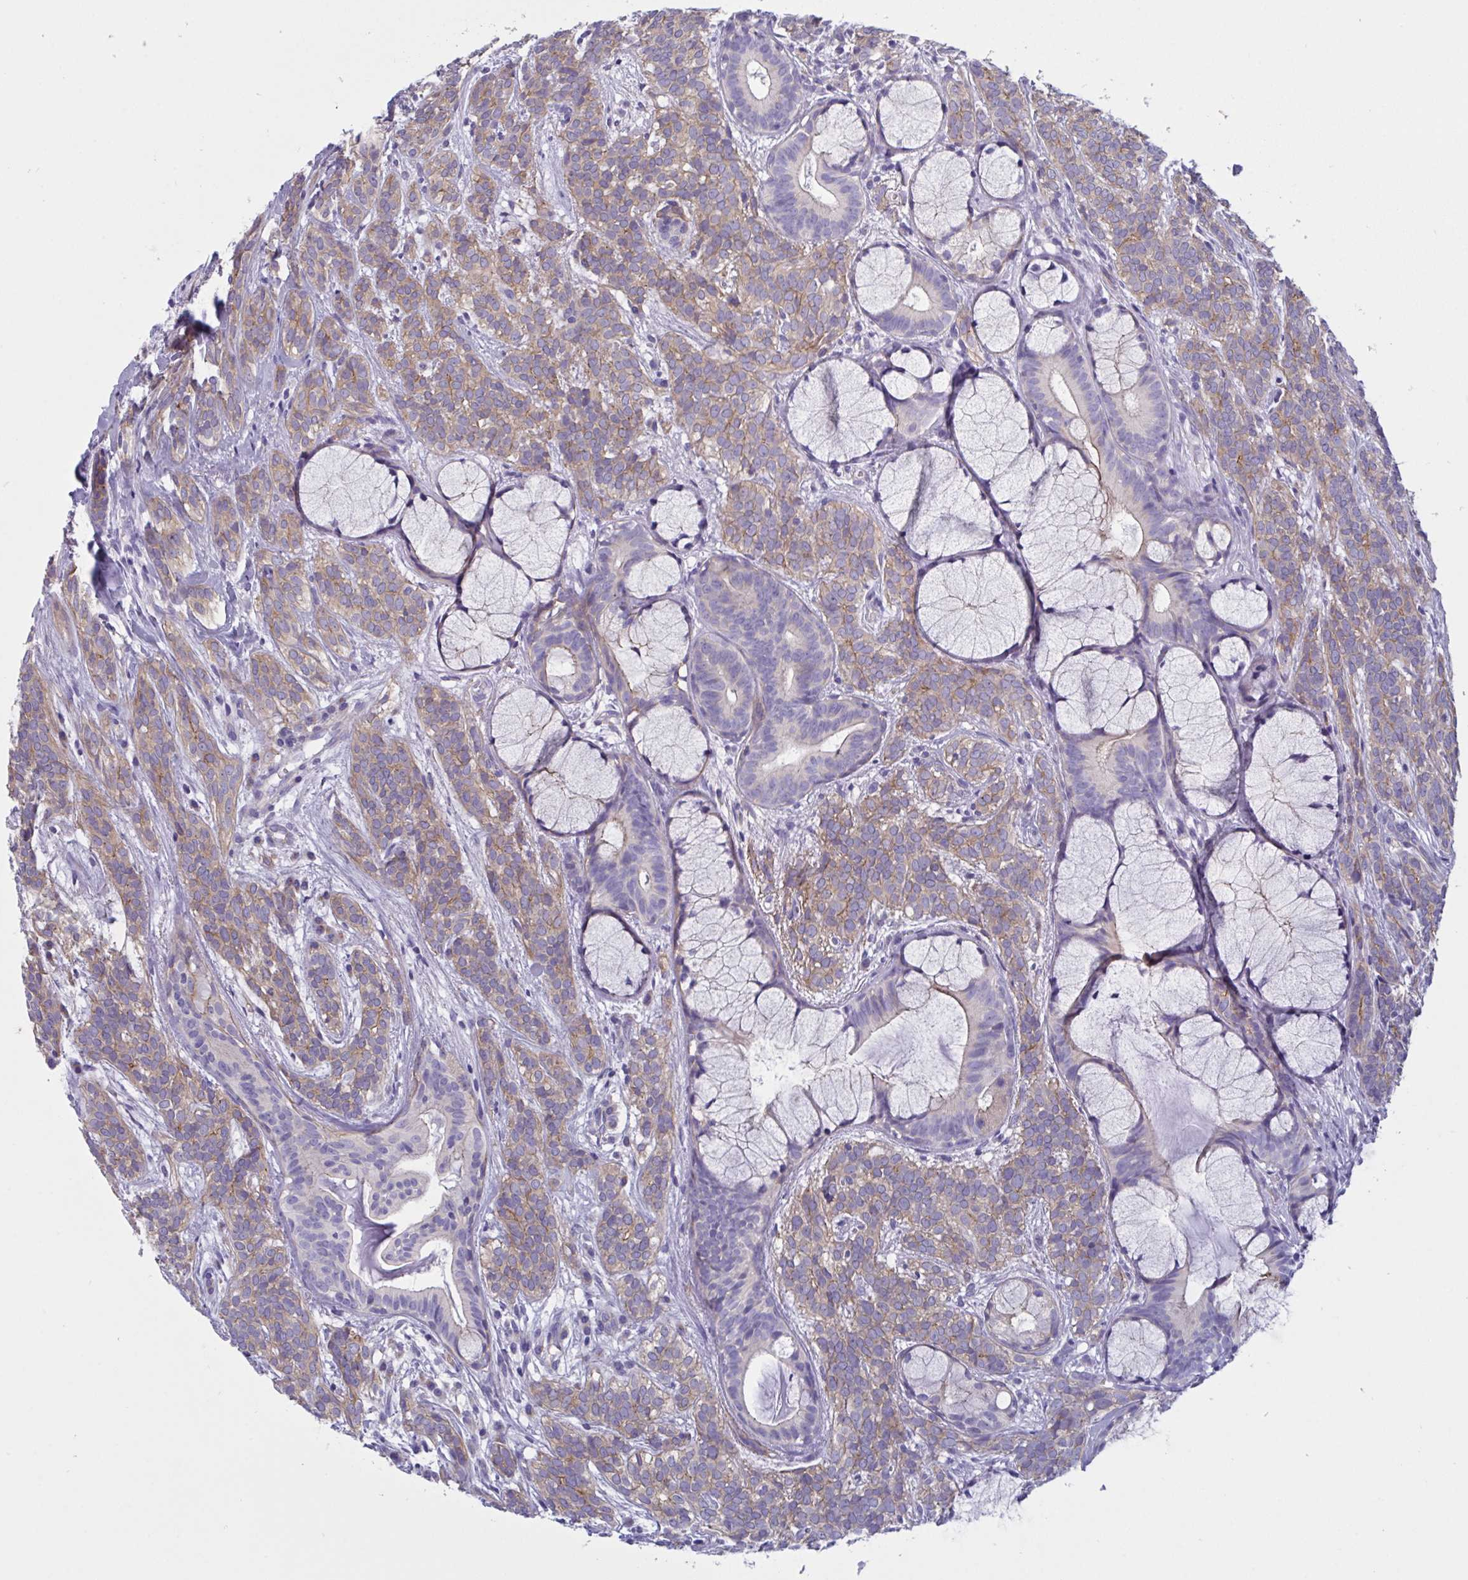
{"staining": {"intensity": "weak", "quantity": "25%-75%", "location": "cytoplasmic/membranous"}, "tissue": "head and neck cancer", "cell_type": "Tumor cells", "image_type": "cancer", "snomed": [{"axis": "morphology", "description": "Adenocarcinoma, NOS"}, {"axis": "topography", "description": "Head-Neck"}], "caption": "DAB immunohistochemical staining of head and neck cancer (adenocarcinoma) shows weak cytoplasmic/membranous protein positivity in about 25%-75% of tumor cells.", "gene": "OXLD1", "patient": {"sex": "female", "age": 57}}